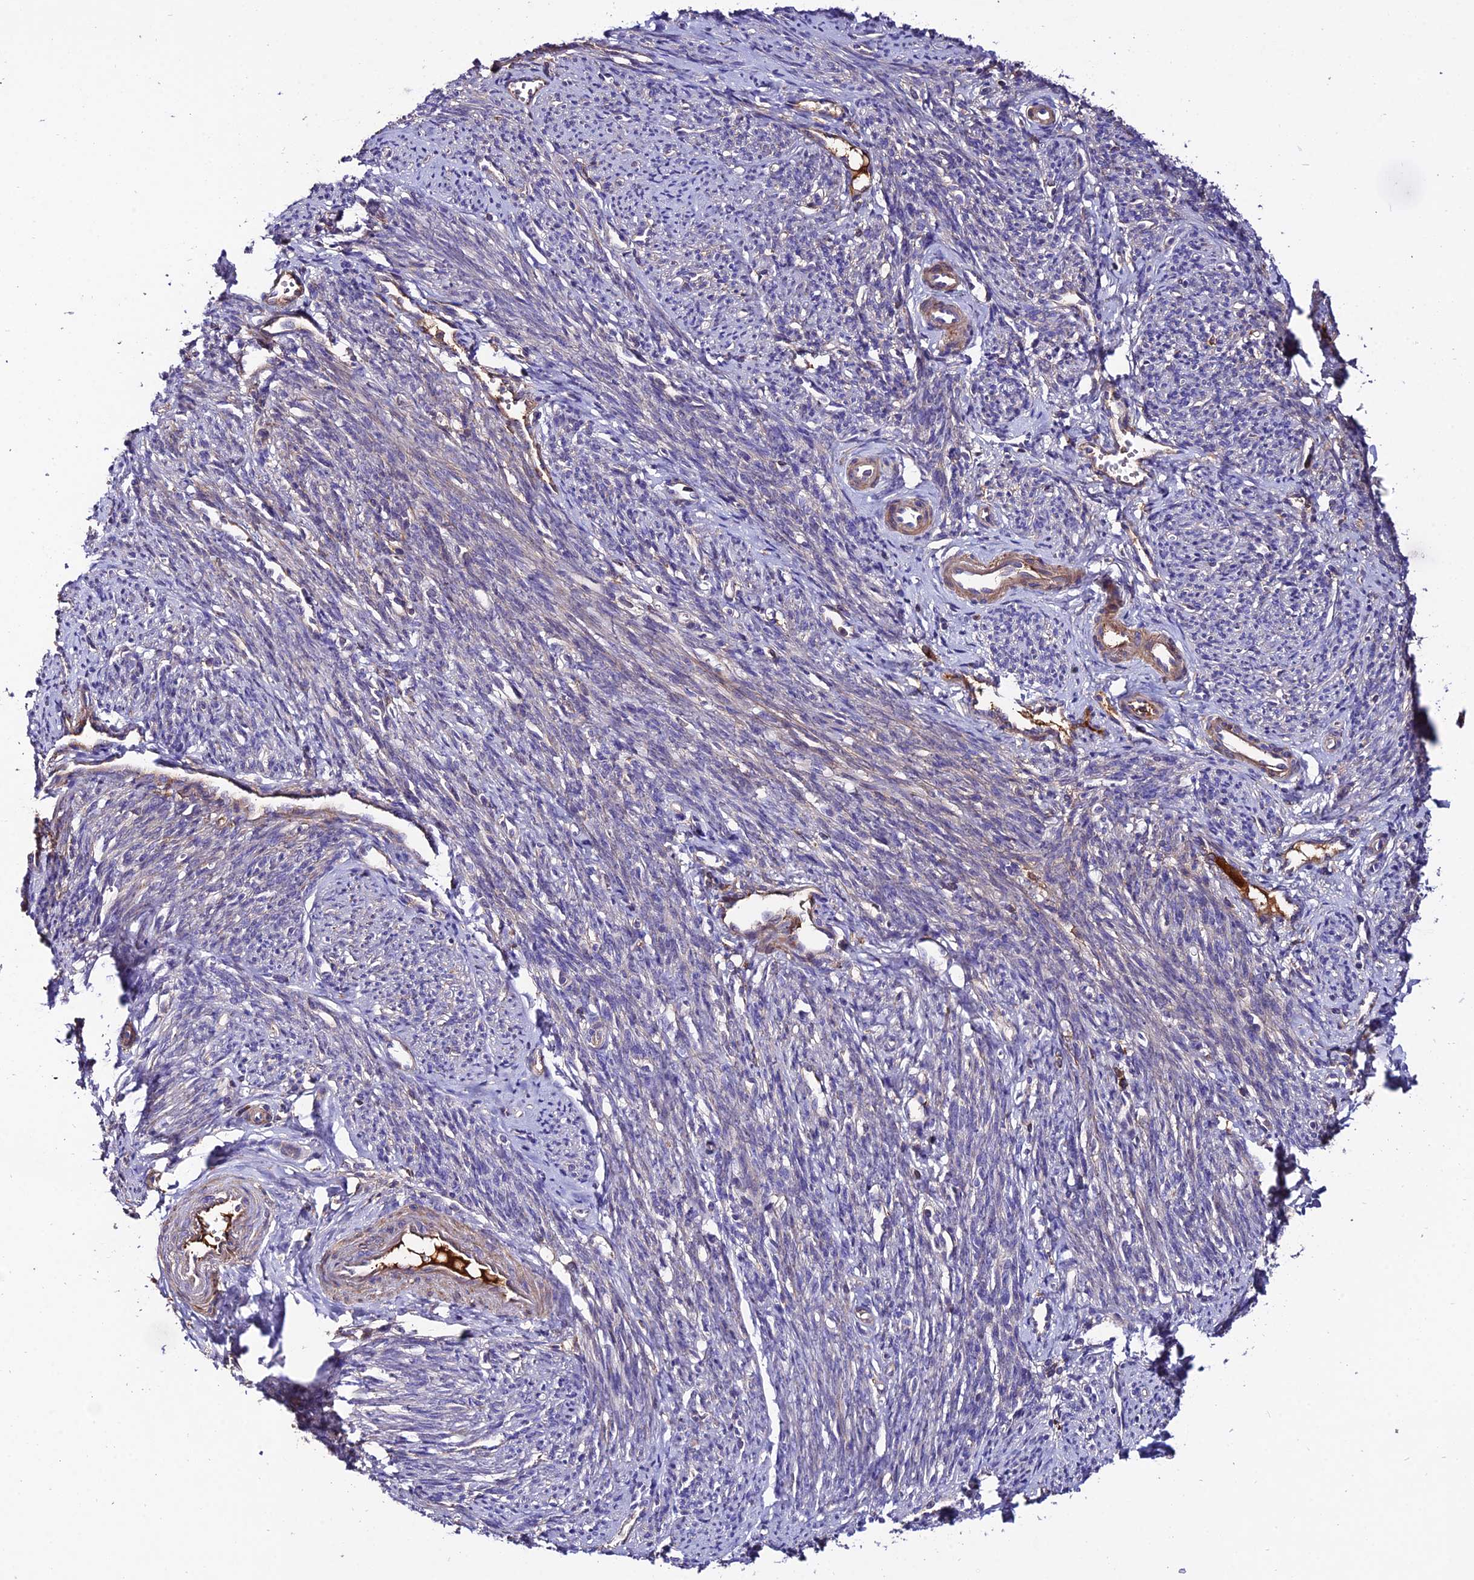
{"staining": {"intensity": "moderate", "quantity": ">75%", "location": "cytoplasmic/membranous"}, "tissue": "smooth muscle", "cell_type": "Smooth muscle cells", "image_type": "normal", "snomed": [{"axis": "morphology", "description": "Normal tissue, NOS"}, {"axis": "topography", "description": "Smooth muscle"}, {"axis": "topography", "description": "Uterus"}], "caption": "Human smooth muscle stained for a protein (brown) reveals moderate cytoplasmic/membranous positive staining in approximately >75% of smooth muscle cells.", "gene": "PYM1", "patient": {"sex": "female", "age": 59}}